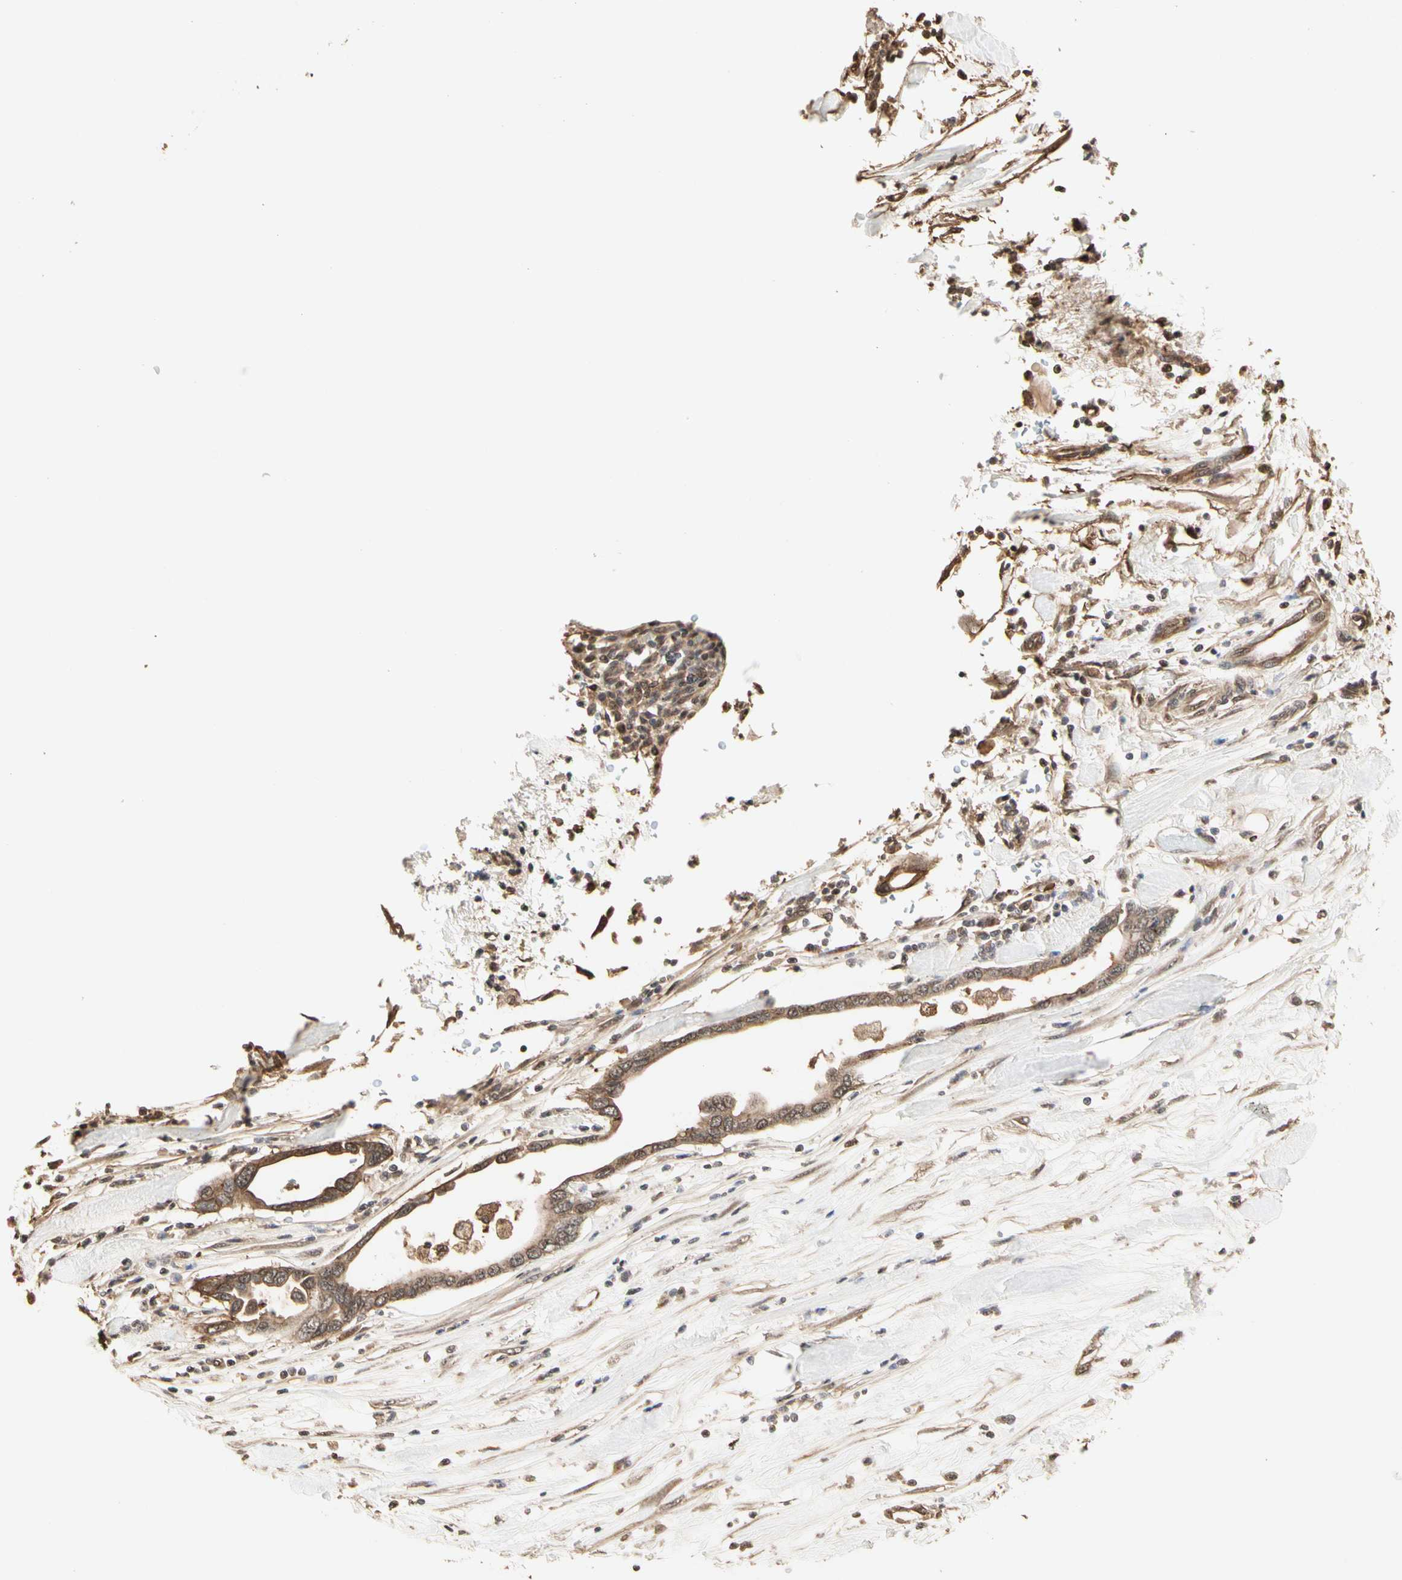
{"staining": {"intensity": "moderate", "quantity": ">75%", "location": "cytoplasmic/membranous"}, "tissue": "pancreatic cancer", "cell_type": "Tumor cells", "image_type": "cancer", "snomed": [{"axis": "morphology", "description": "Adenocarcinoma, NOS"}, {"axis": "topography", "description": "Pancreas"}], "caption": "Pancreatic adenocarcinoma was stained to show a protein in brown. There is medium levels of moderate cytoplasmic/membranous expression in approximately >75% of tumor cells.", "gene": "TAOK1", "patient": {"sex": "female", "age": 57}}